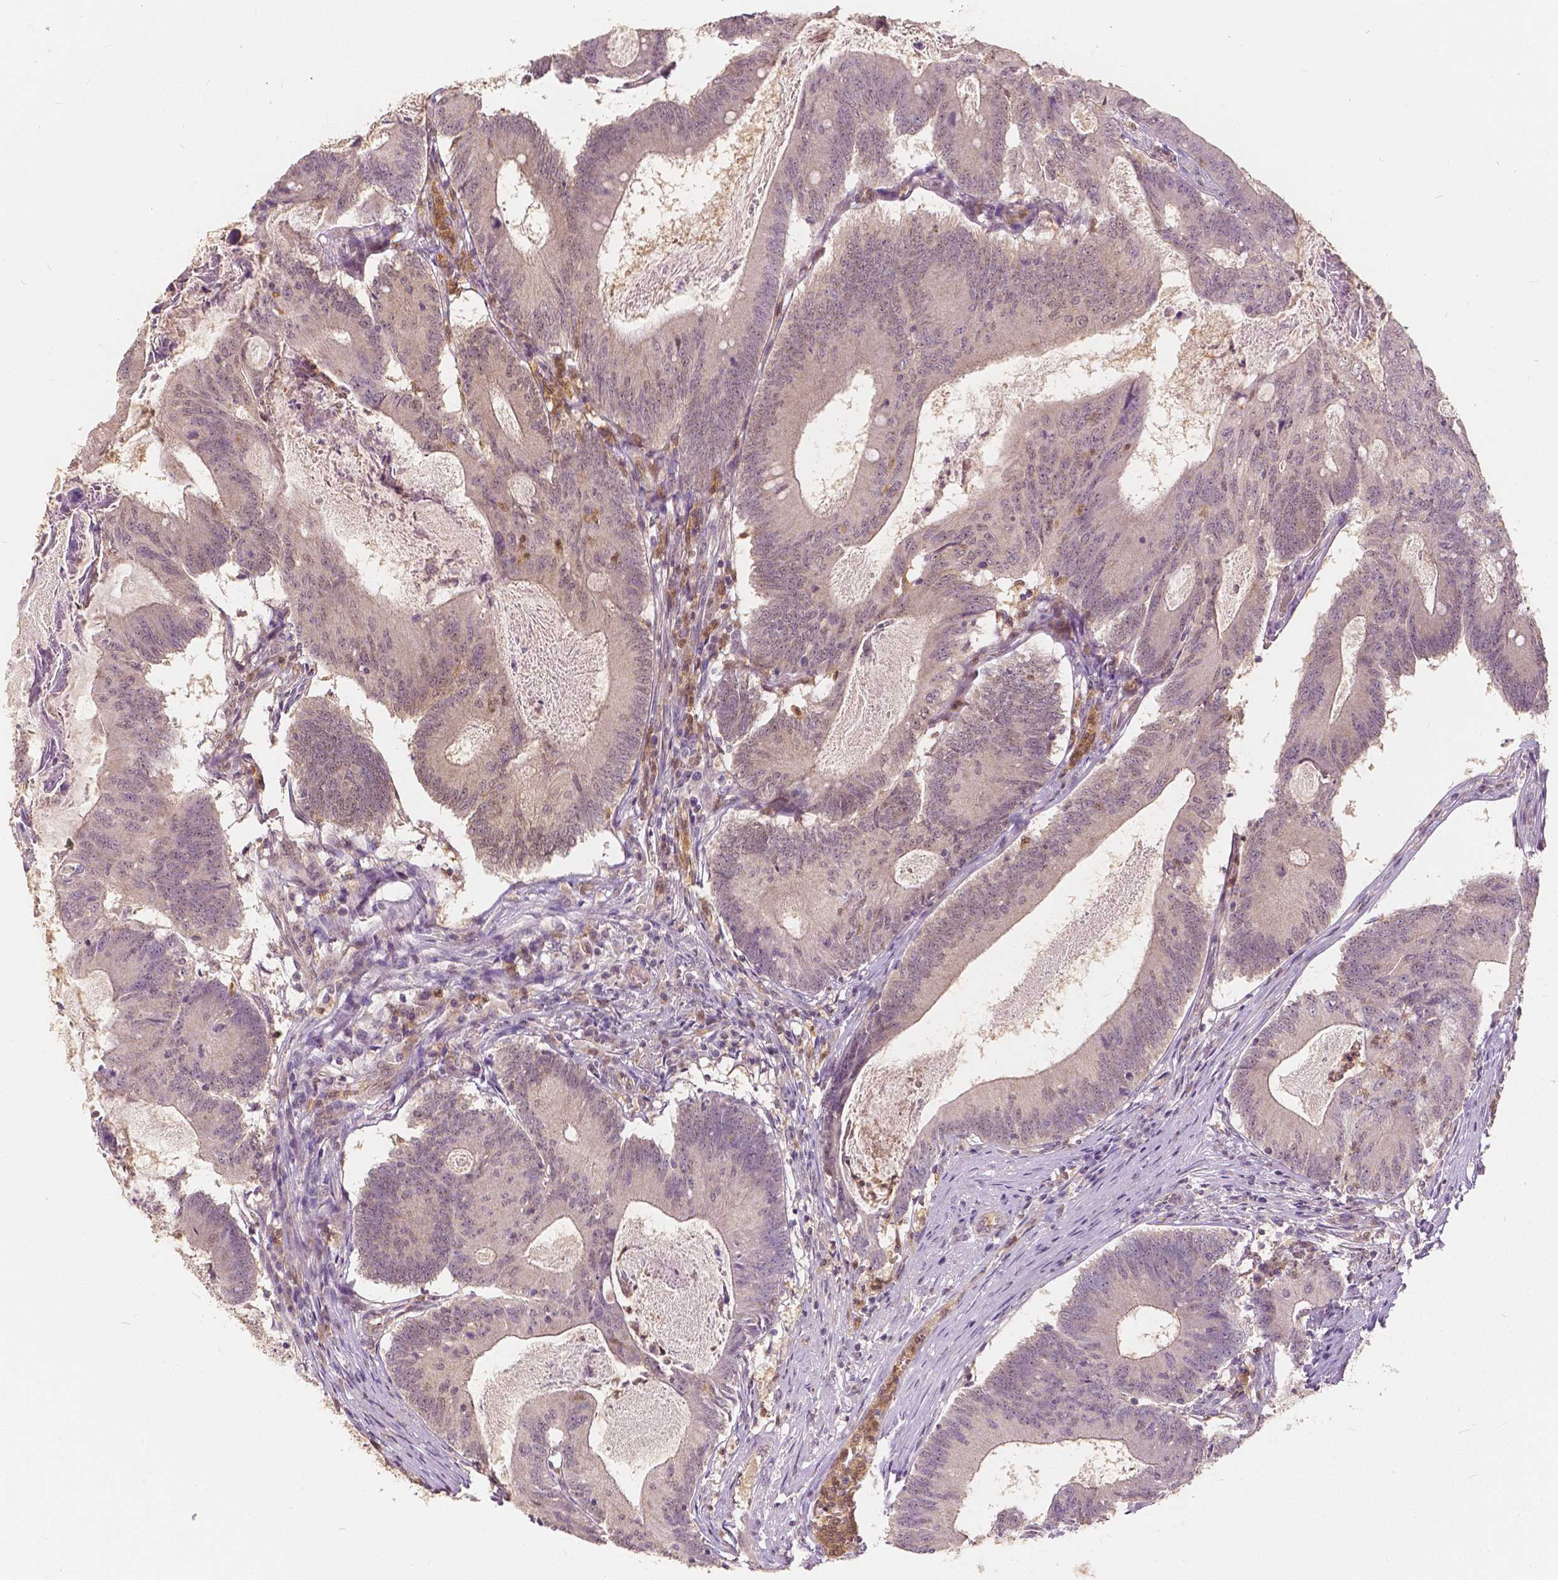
{"staining": {"intensity": "negative", "quantity": "none", "location": "none"}, "tissue": "colorectal cancer", "cell_type": "Tumor cells", "image_type": "cancer", "snomed": [{"axis": "morphology", "description": "Adenocarcinoma, NOS"}, {"axis": "topography", "description": "Colon"}], "caption": "Immunohistochemistry (IHC) image of neoplastic tissue: colorectal adenocarcinoma stained with DAB (3,3'-diaminobenzidine) reveals no significant protein staining in tumor cells.", "gene": "NAPRT", "patient": {"sex": "female", "age": 70}}